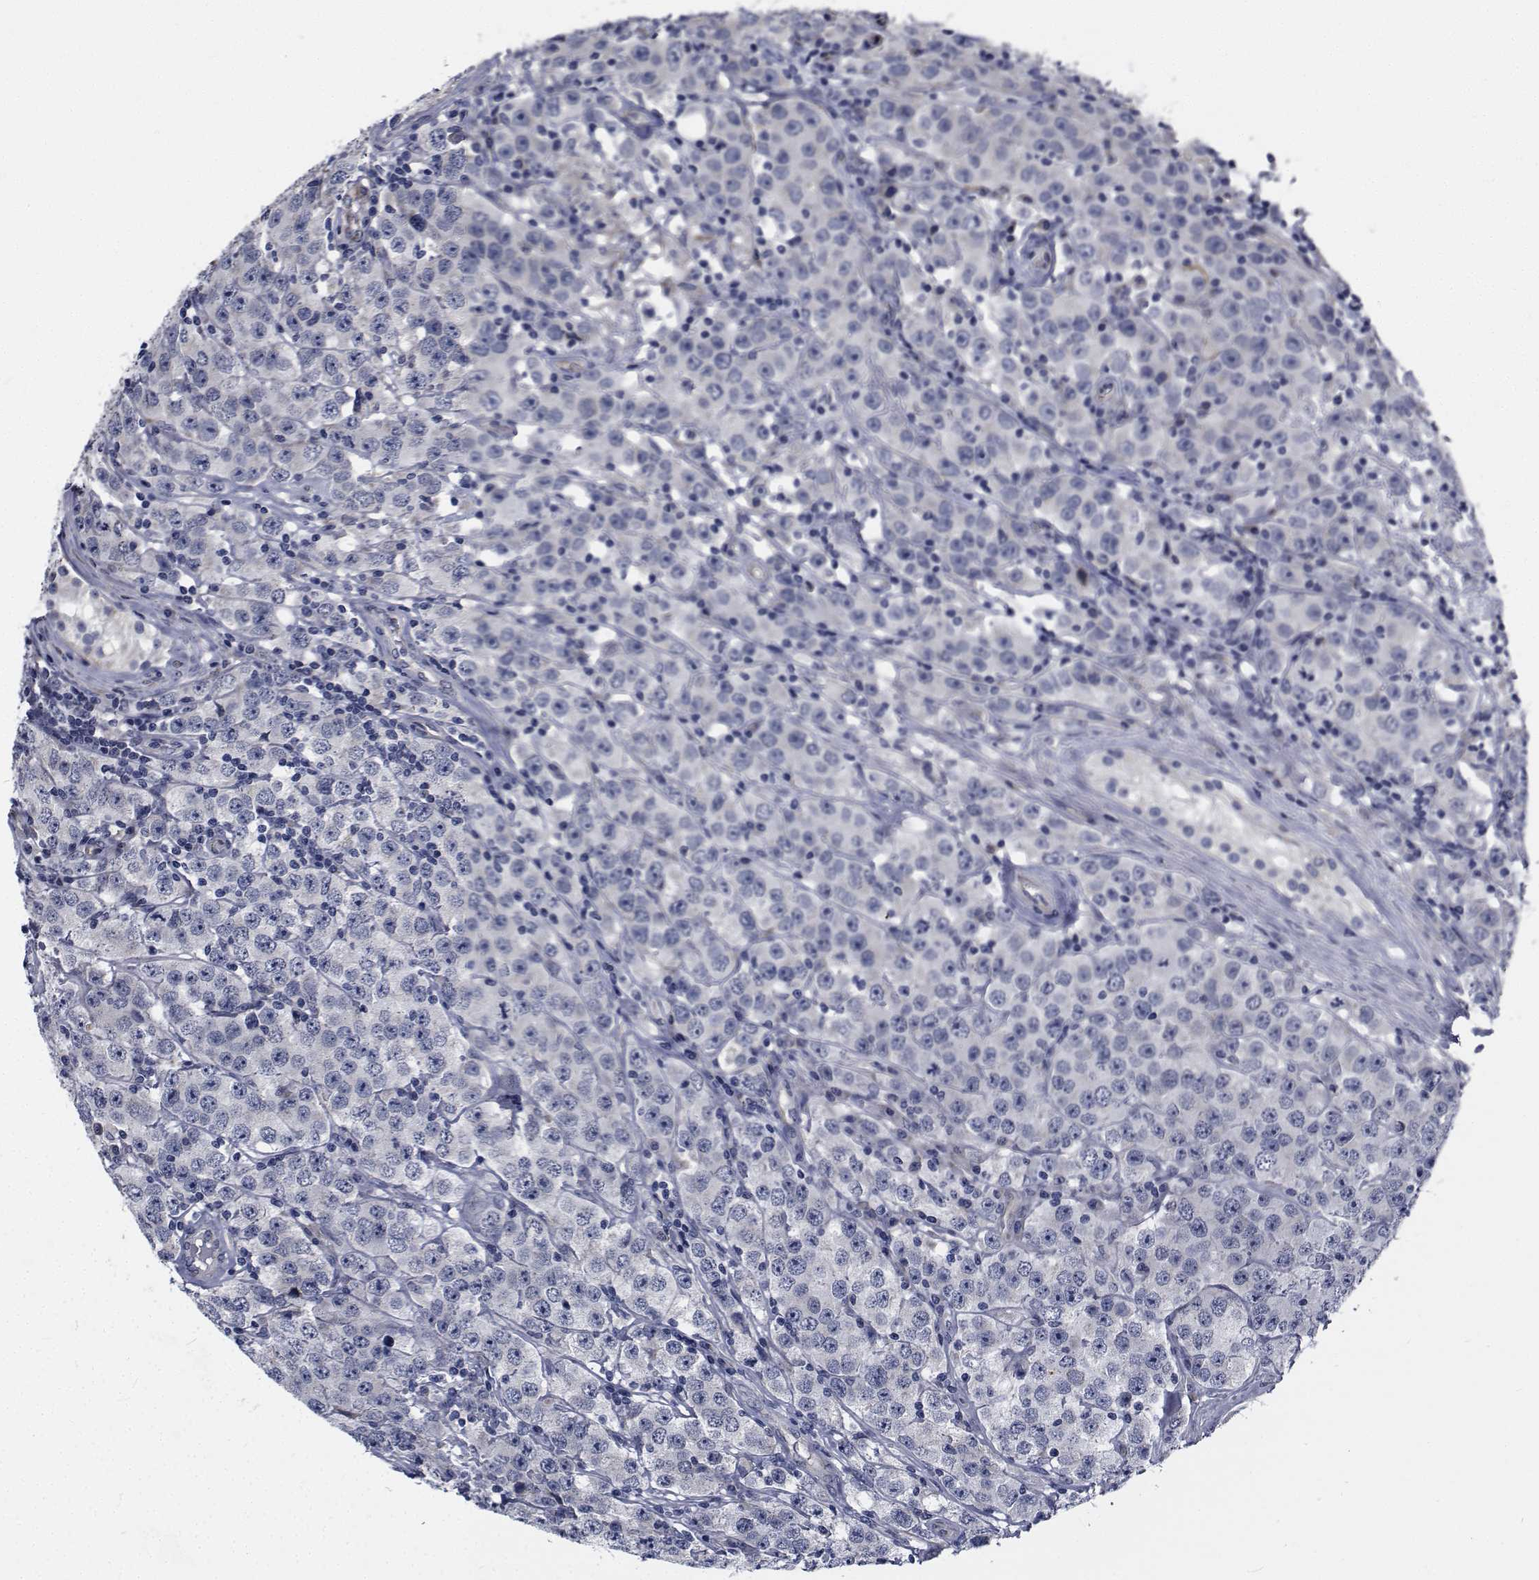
{"staining": {"intensity": "negative", "quantity": "none", "location": "none"}, "tissue": "testis cancer", "cell_type": "Tumor cells", "image_type": "cancer", "snomed": [{"axis": "morphology", "description": "Seminoma, NOS"}, {"axis": "topography", "description": "Testis"}], "caption": "The photomicrograph shows no significant staining in tumor cells of testis cancer (seminoma). (Stains: DAB (3,3'-diaminobenzidine) IHC with hematoxylin counter stain, Microscopy: brightfield microscopy at high magnification).", "gene": "TTBK1", "patient": {"sex": "male", "age": 52}}